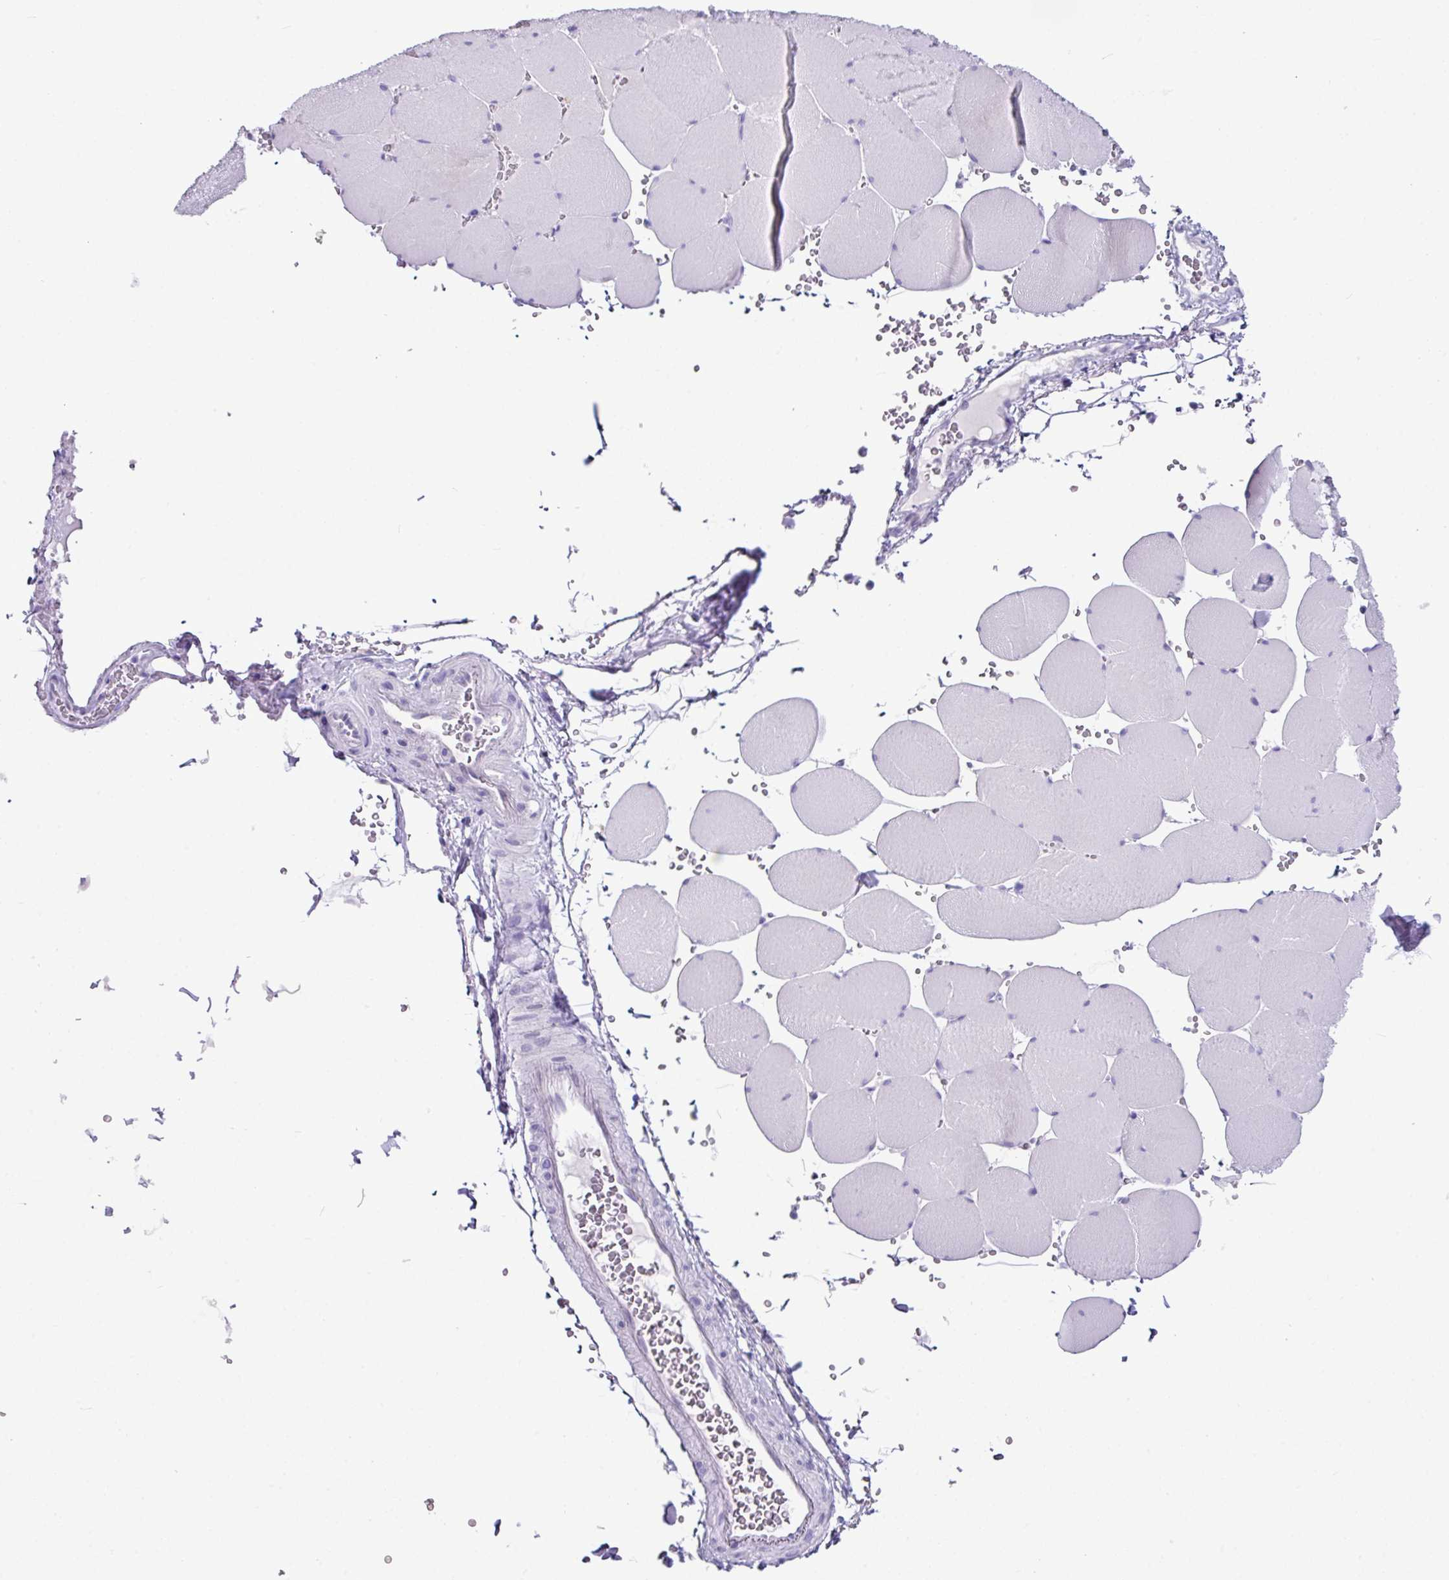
{"staining": {"intensity": "negative", "quantity": "none", "location": "none"}, "tissue": "skeletal muscle", "cell_type": "Myocytes", "image_type": "normal", "snomed": [{"axis": "morphology", "description": "Normal tissue, NOS"}, {"axis": "topography", "description": "Skeletal muscle"}, {"axis": "topography", "description": "Head-Neck"}], "caption": "Unremarkable skeletal muscle was stained to show a protein in brown. There is no significant expression in myocytes.", "gene": "RGS21", "patient": {"sex": "male", "age": 66}}